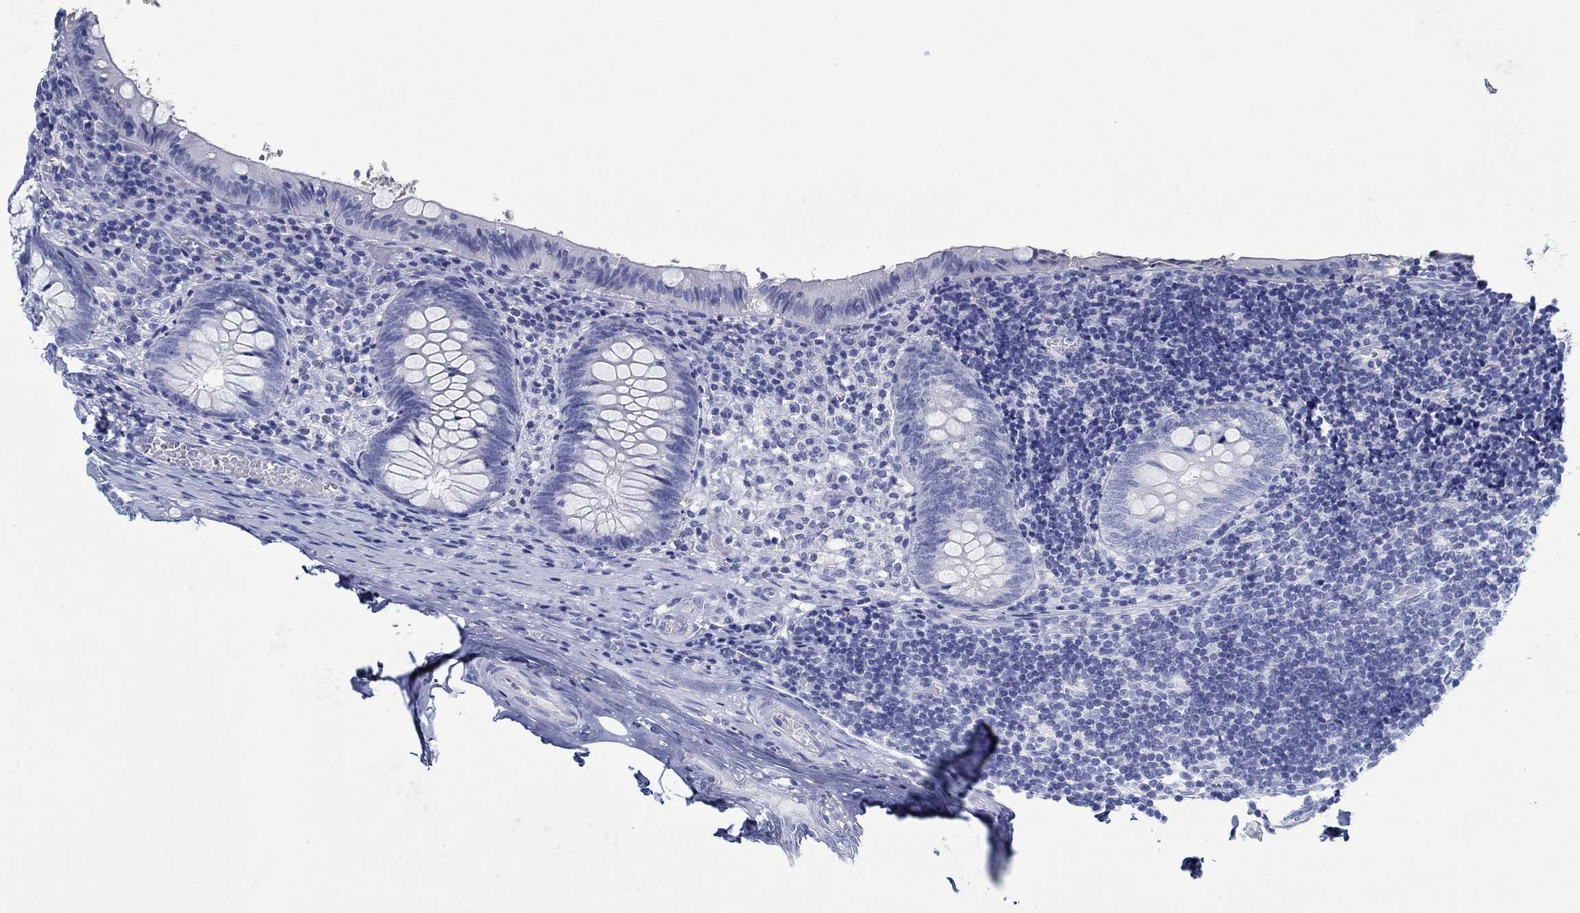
{"staining": {"intensity": "negative", "quantity": "none", "location": "none"}, "tissue": "appendix", "cell_type": "Glandular cells", "image_type": "normal", "snomed": [{"axis": "morphology", "description": "Normal tissue, NOS"}, {"axis": "topography", "description": "Appendix"}], "caption": "An immunohistochemistry micrograph of unremarkable appendix is shown. There is no staining in glandular cells of appendix. (DAB IHC with hematoxylin counter stain).", "gene": "PAX9", "patient": {"sex": "female", "age": 23}}